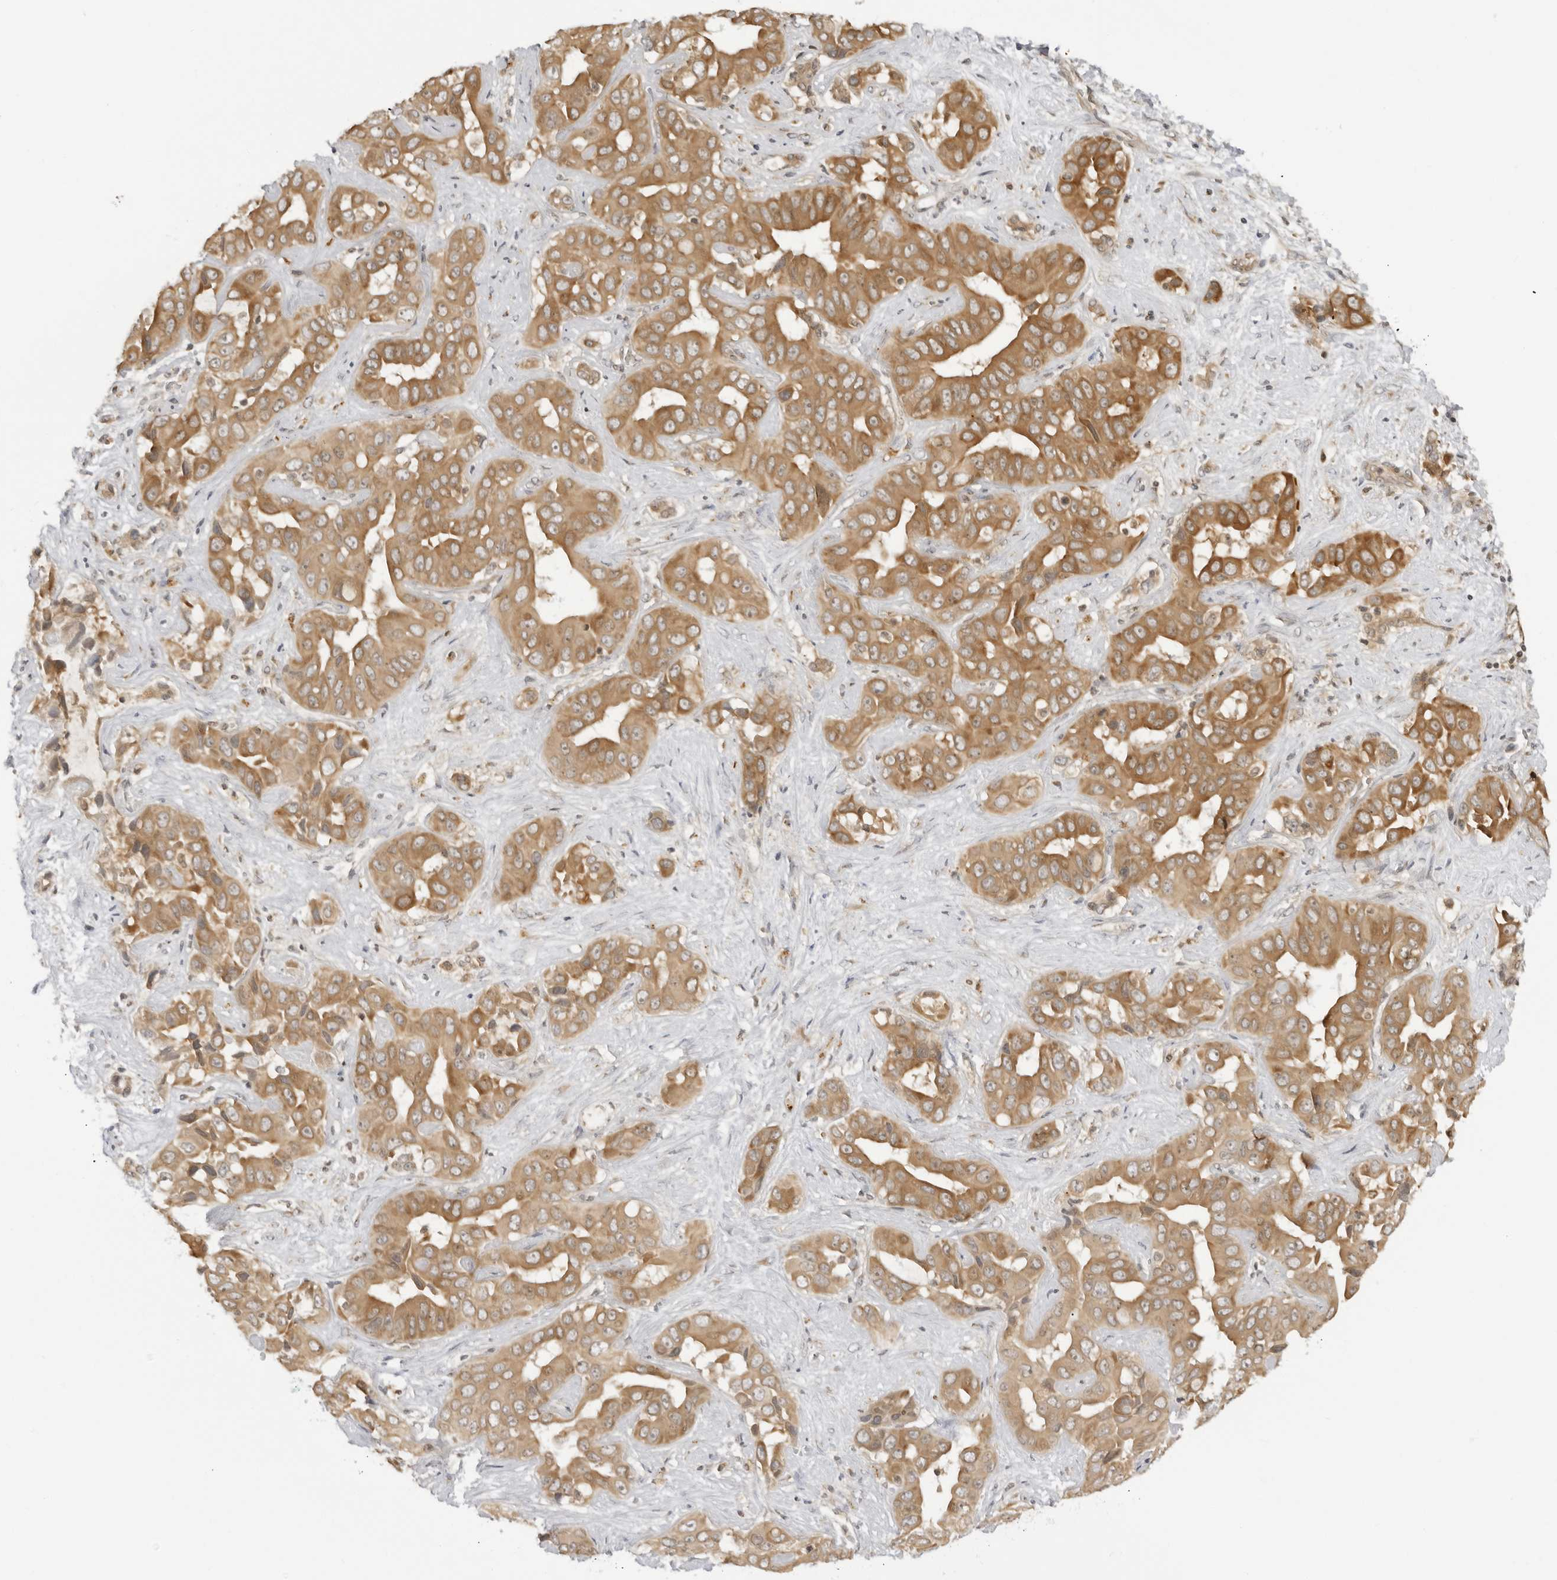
{"staining": {"intensity": "strong", "quantity": ">75%", "location": "cytoplasmic/membranous"}, "tissue": "liver cancer", "cell_type": "Tumor cells", "image_type": "cancer", "snomed": [{"axis": "morphology", "description": "Cholangiocarcinoma"}, {"axis": "topography", "description": "Liver"}], "caption": "Brown immunohistochemical staining in cholangiocarcinoma (liver) exhibits strong cytoplasmic/membranous positivity in approximately >75% of tumor cells.", "gene": "PRRC2C", "patient": {"sex": "female", "age": 52}}